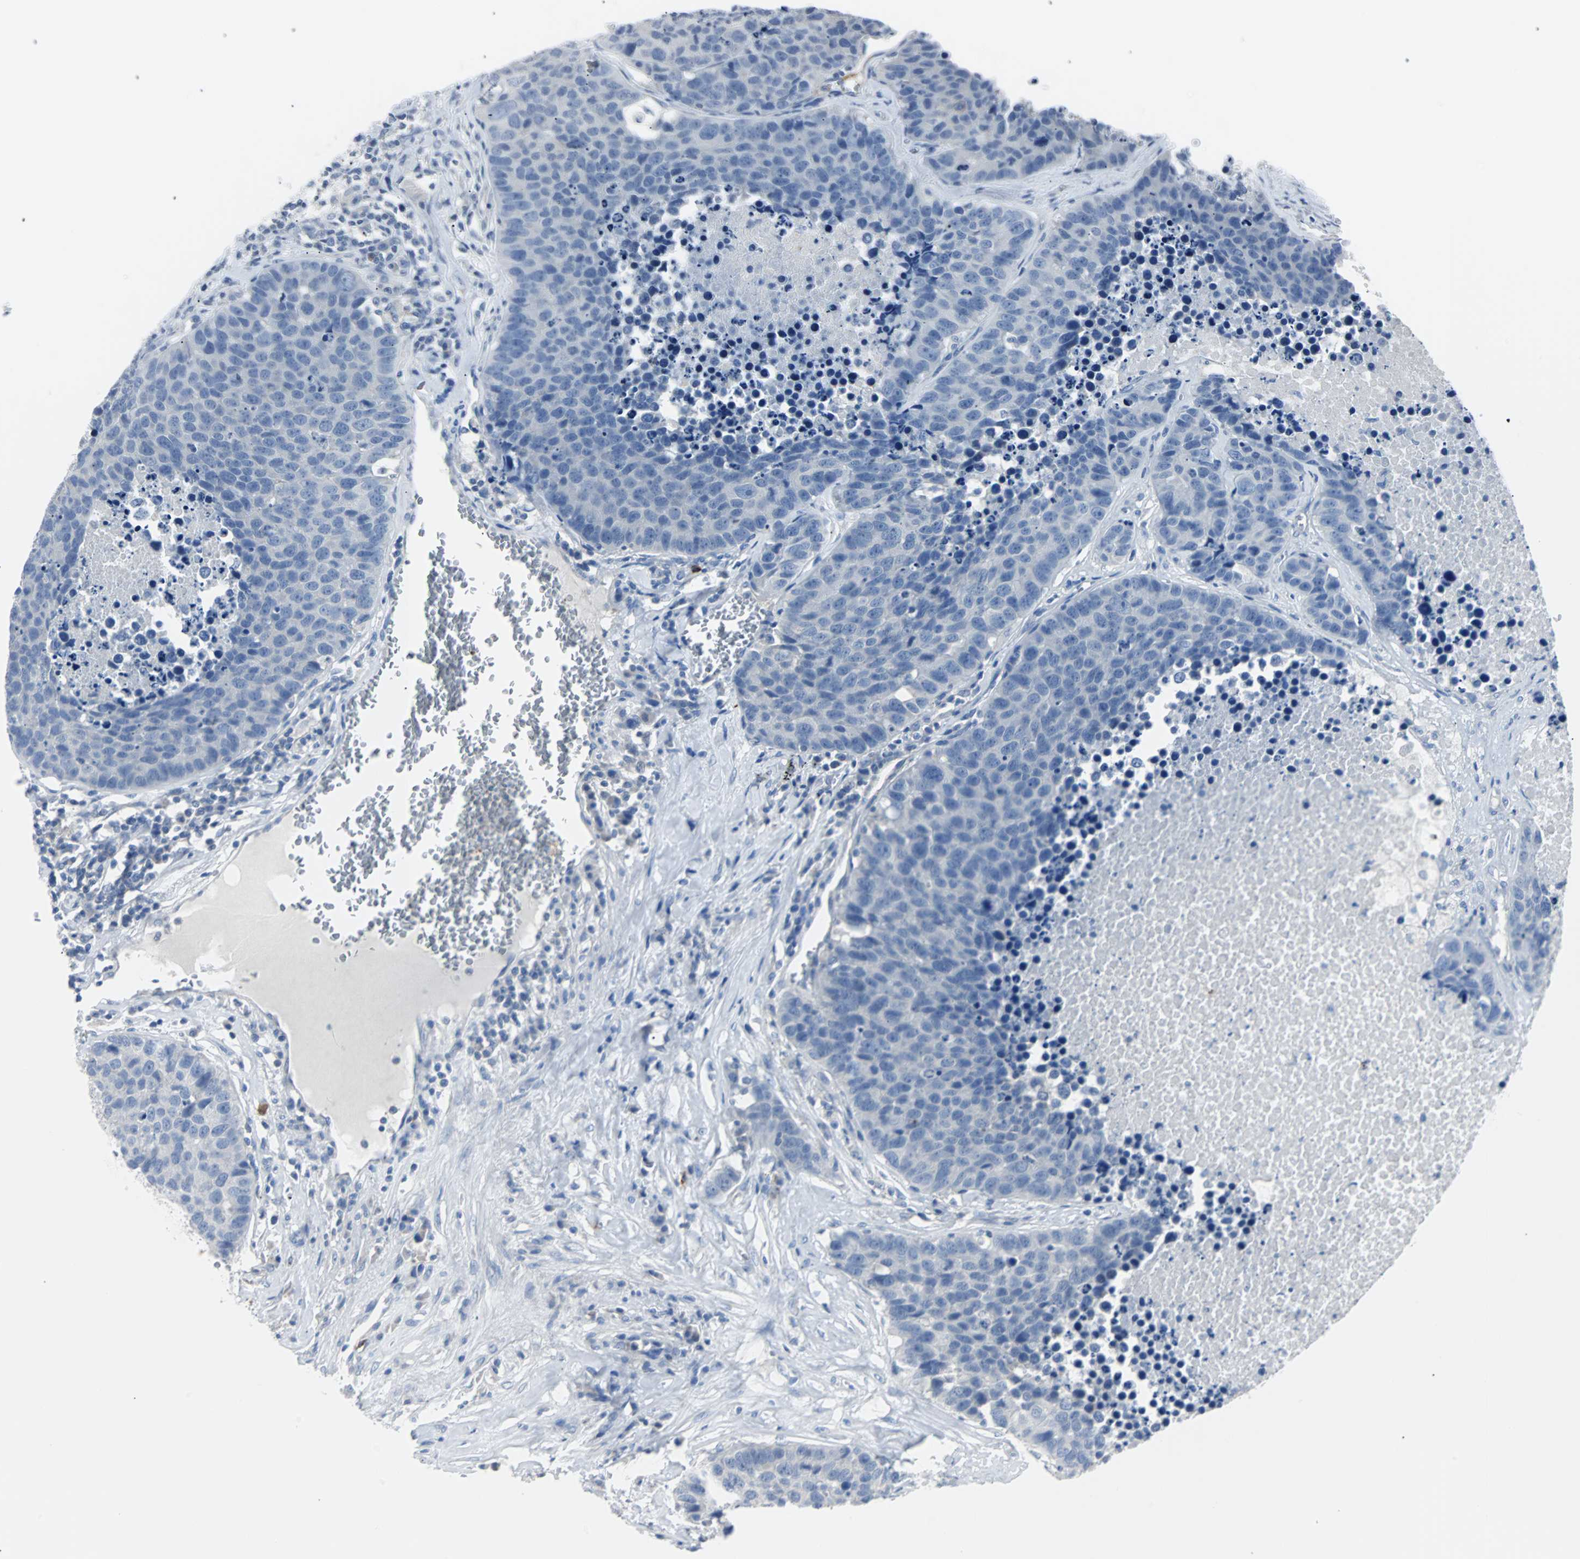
{"staining": {"intensity": "negative", "quantity": "none", "location": "none"}, "tissue": "carcinoid", "cell_type": "Tumor cells", "image_type": "cancer", "snomed": [{"axis": "morphology", "description": "Carcinoid, malignant, NOS"}, {"axis": "topography", "description": "Lung"}], "caption": "Immunohistochemical staining of carcinoid exhibits no significant staining in tumor cells.", "gene": "RASA1", "patient": {"sex": "male", "age": 60}}